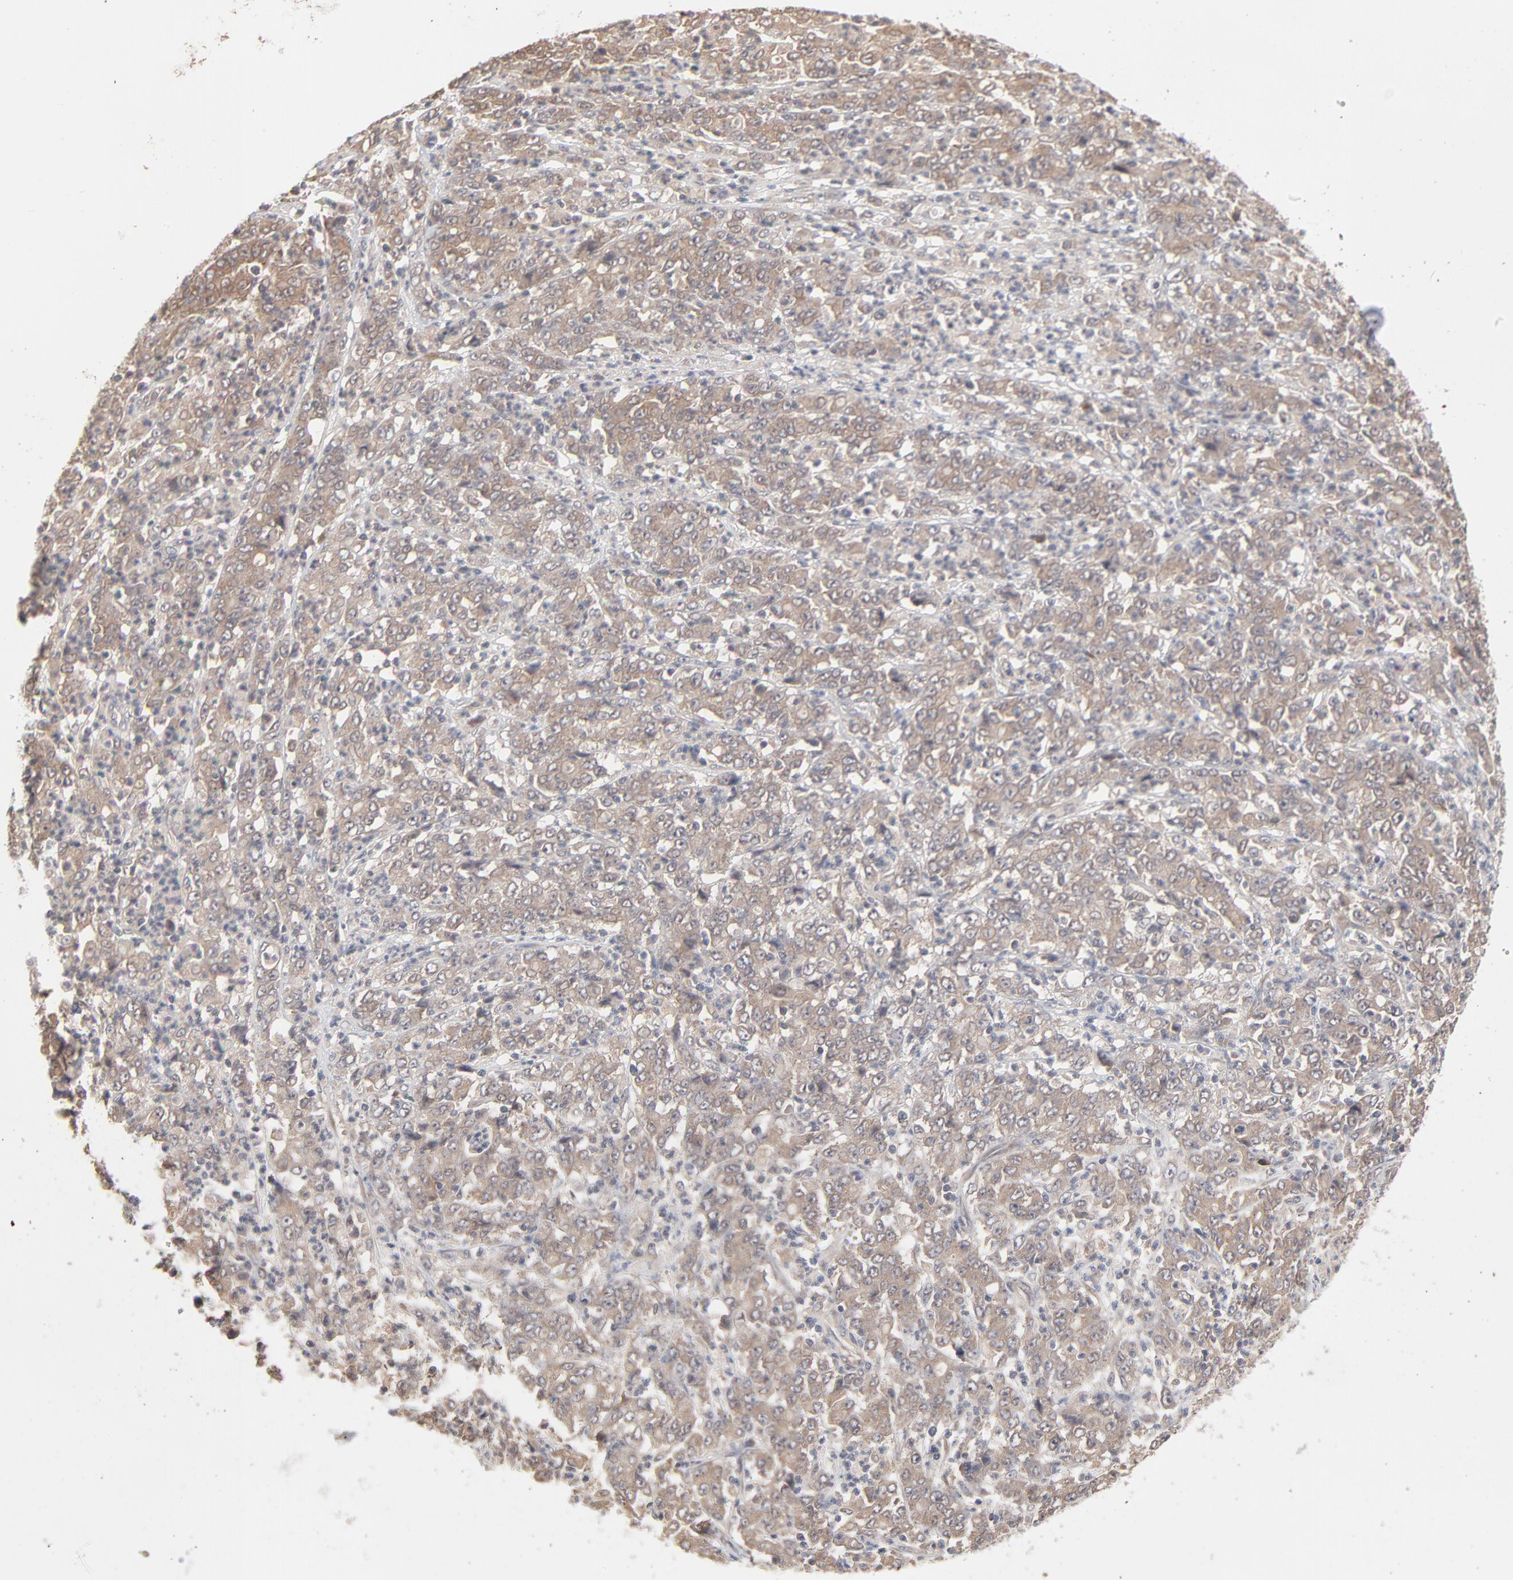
{"staining": {"intensity": "weak", "quantity": ">75%", "location": "cytoplasmic/membranous"}, "tissue": "stomach cancer", "cell_type": "Tumor cells", "image_type": "cancer", "snomed": [{"axis": "morphology", "description": "Adenocarcinoma, NOS"}, {"axis": "topography", "description": "Stomach, lower"}], "caption": "The micrograph demonstrates staining of stomach adenocarcinoma, revealing weak cytoplasmic/membranous protein expression (brown color) within tumor cells.", "gene": "SCFD1", "patient": {"sex": "female", "age": 71}}